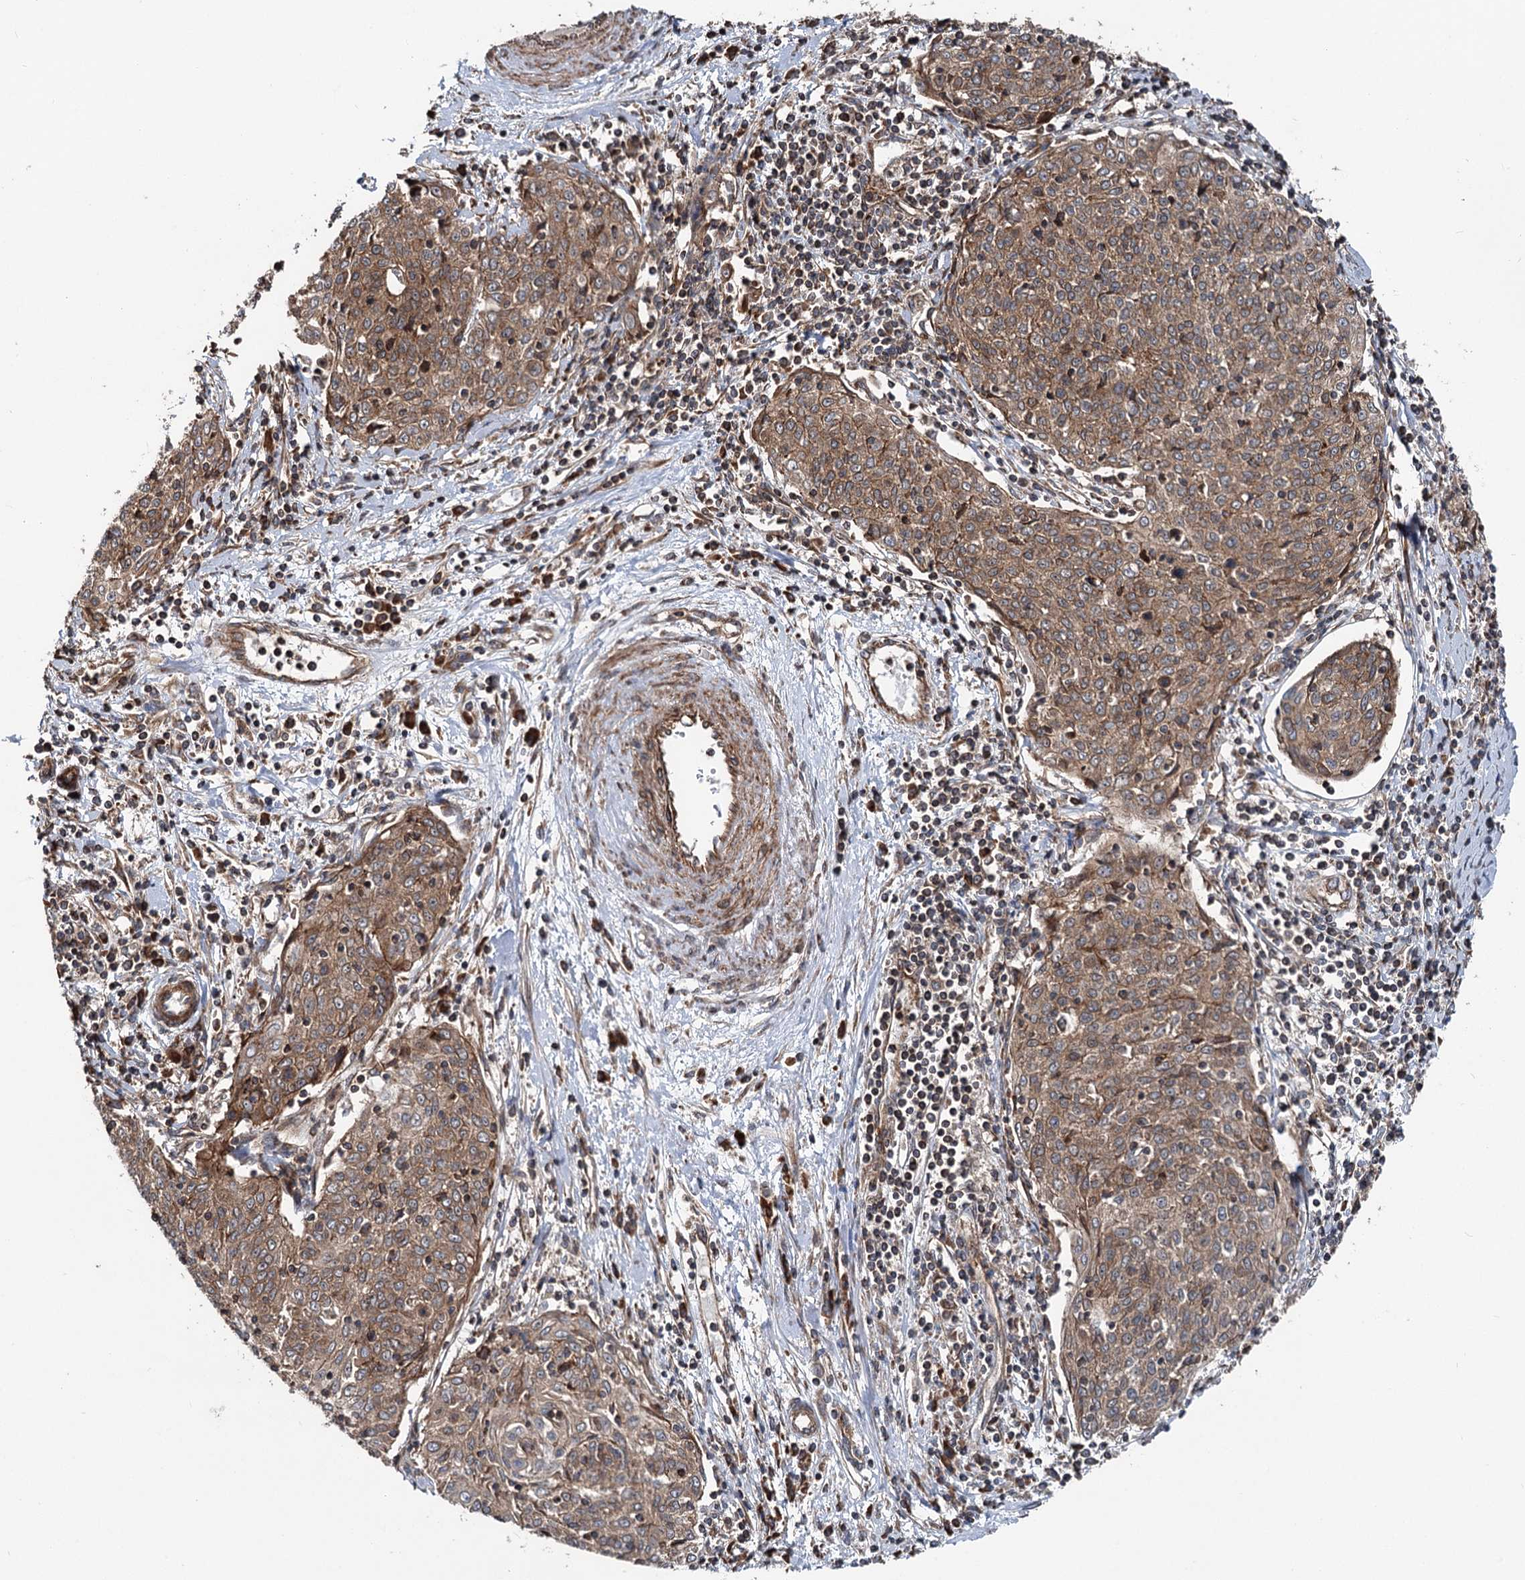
{"staining": {"intensity": "moderate", "quantity": ">75%", "location": "cytoplasmic/membranous"}, "tissue": "cervical cancer", "cell_type": "Tumor cells", "image_type": "cancer", "snomed": [{"axis": "morphology", "description": "Squamous cell carcinoma, NOS"}, {"axis": "topography", "description": "Cervix"}], "caption": "Moderate cytoplasmic/membranous expression for a protein is seen in about >75% of tumor cells of cervical squamous cell carcinoma using immunohistochemistry (IHC).", "gene": "ITFG2", "patient": {"sex": "female", "age": 48}}